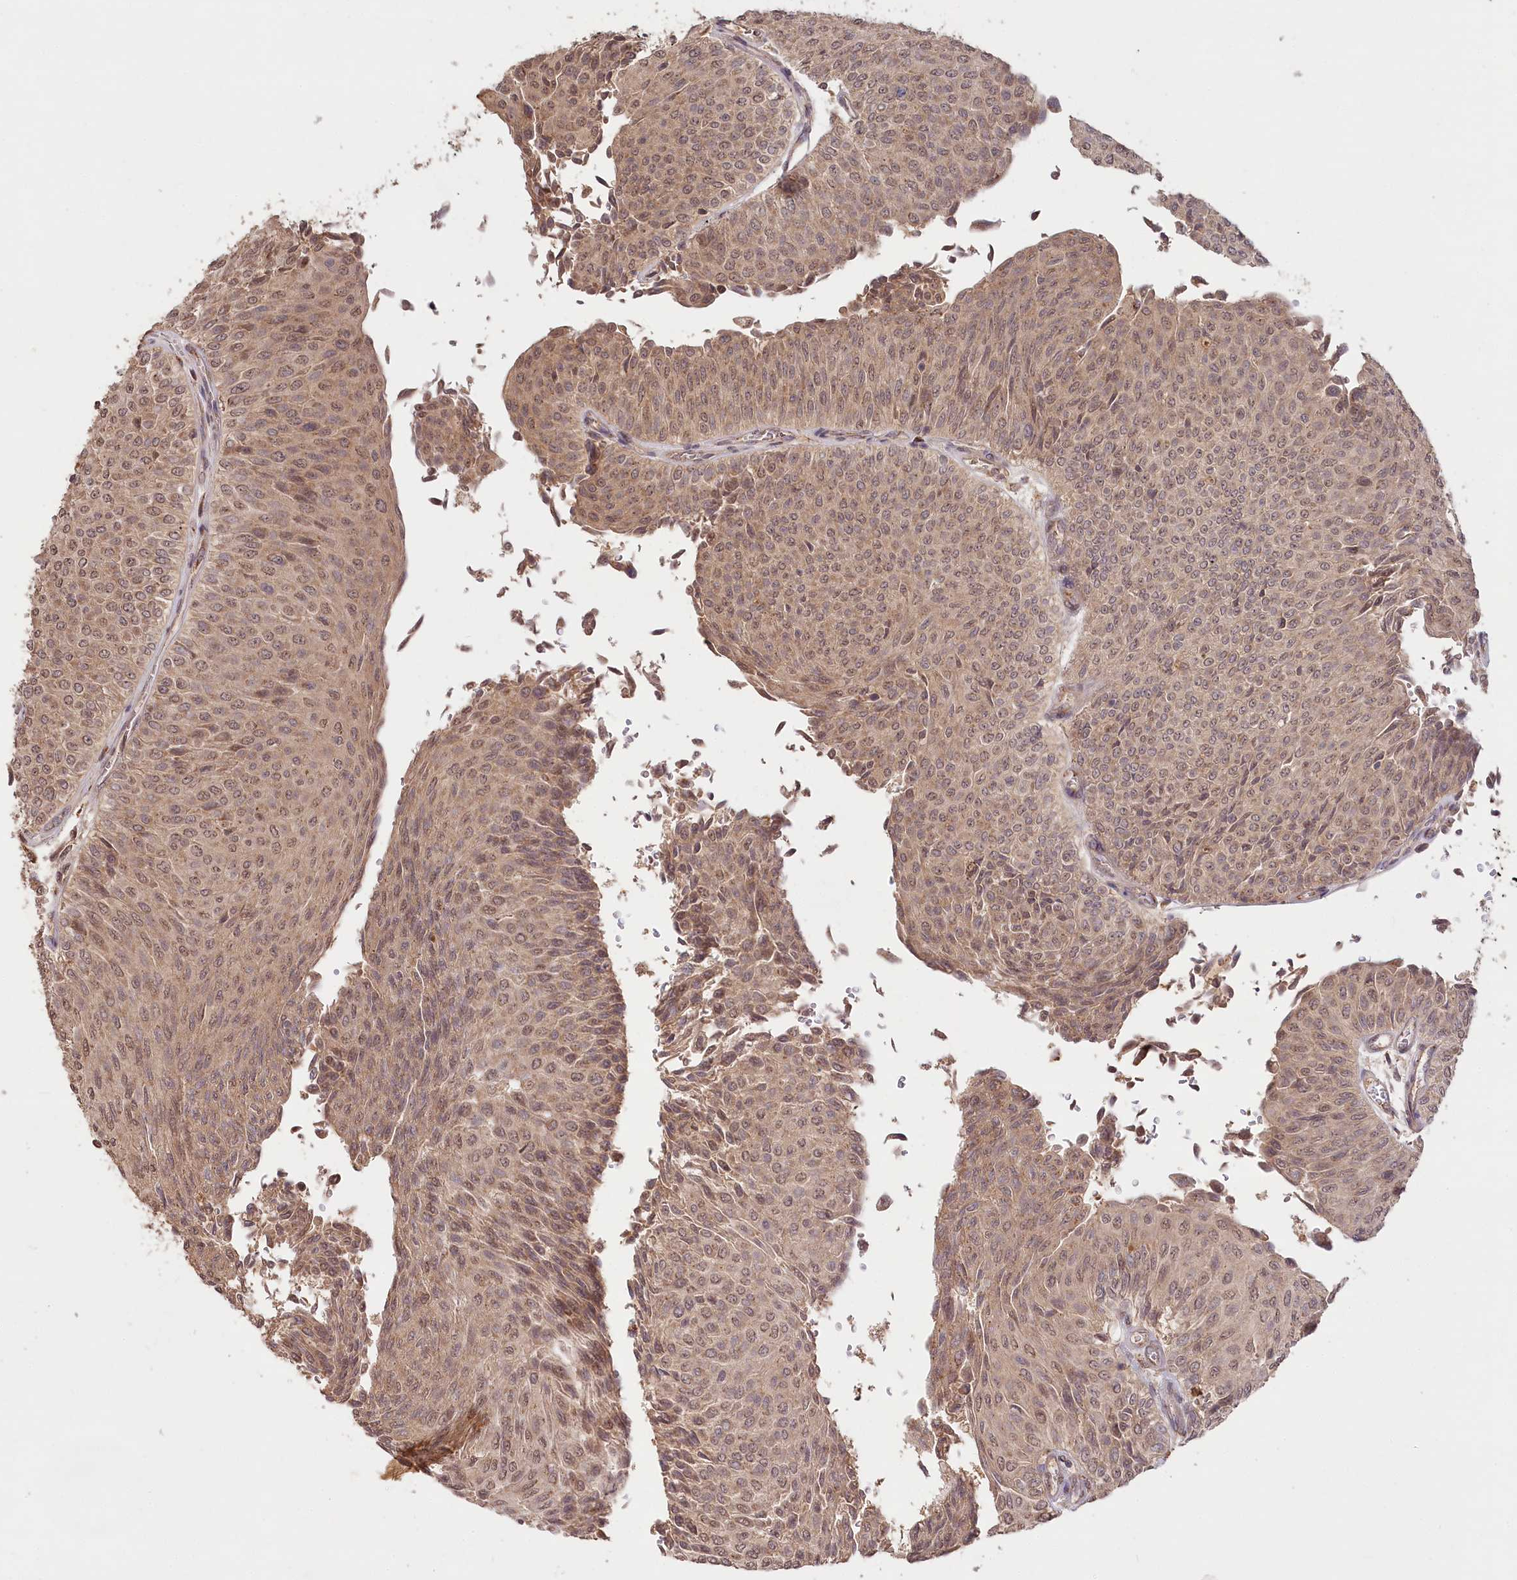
{"staining": {"intensity": "moderate", "quantity": ">75%", "location": "cytoplasmic/membranous,nuclear"}, "tissue": "urothelial cancer", "cell_type": "Tumor cells", "image_type": "cancer", "snomed": [{"axis": "morphology", "description": "Urothelial carcinoma, Low grade"}, {"axis": "topography", "description": "Urinary bladder"}], "caption": "Brown immunohistochemical staining in low-grade urothelial carcinoma reveals moderate cytoplasmic/membranous and nuclear positivity in approximately >75% of tumor cells.", "gene": "IRAK1BP1", "patient": {"sex": "male", "age": 78}}